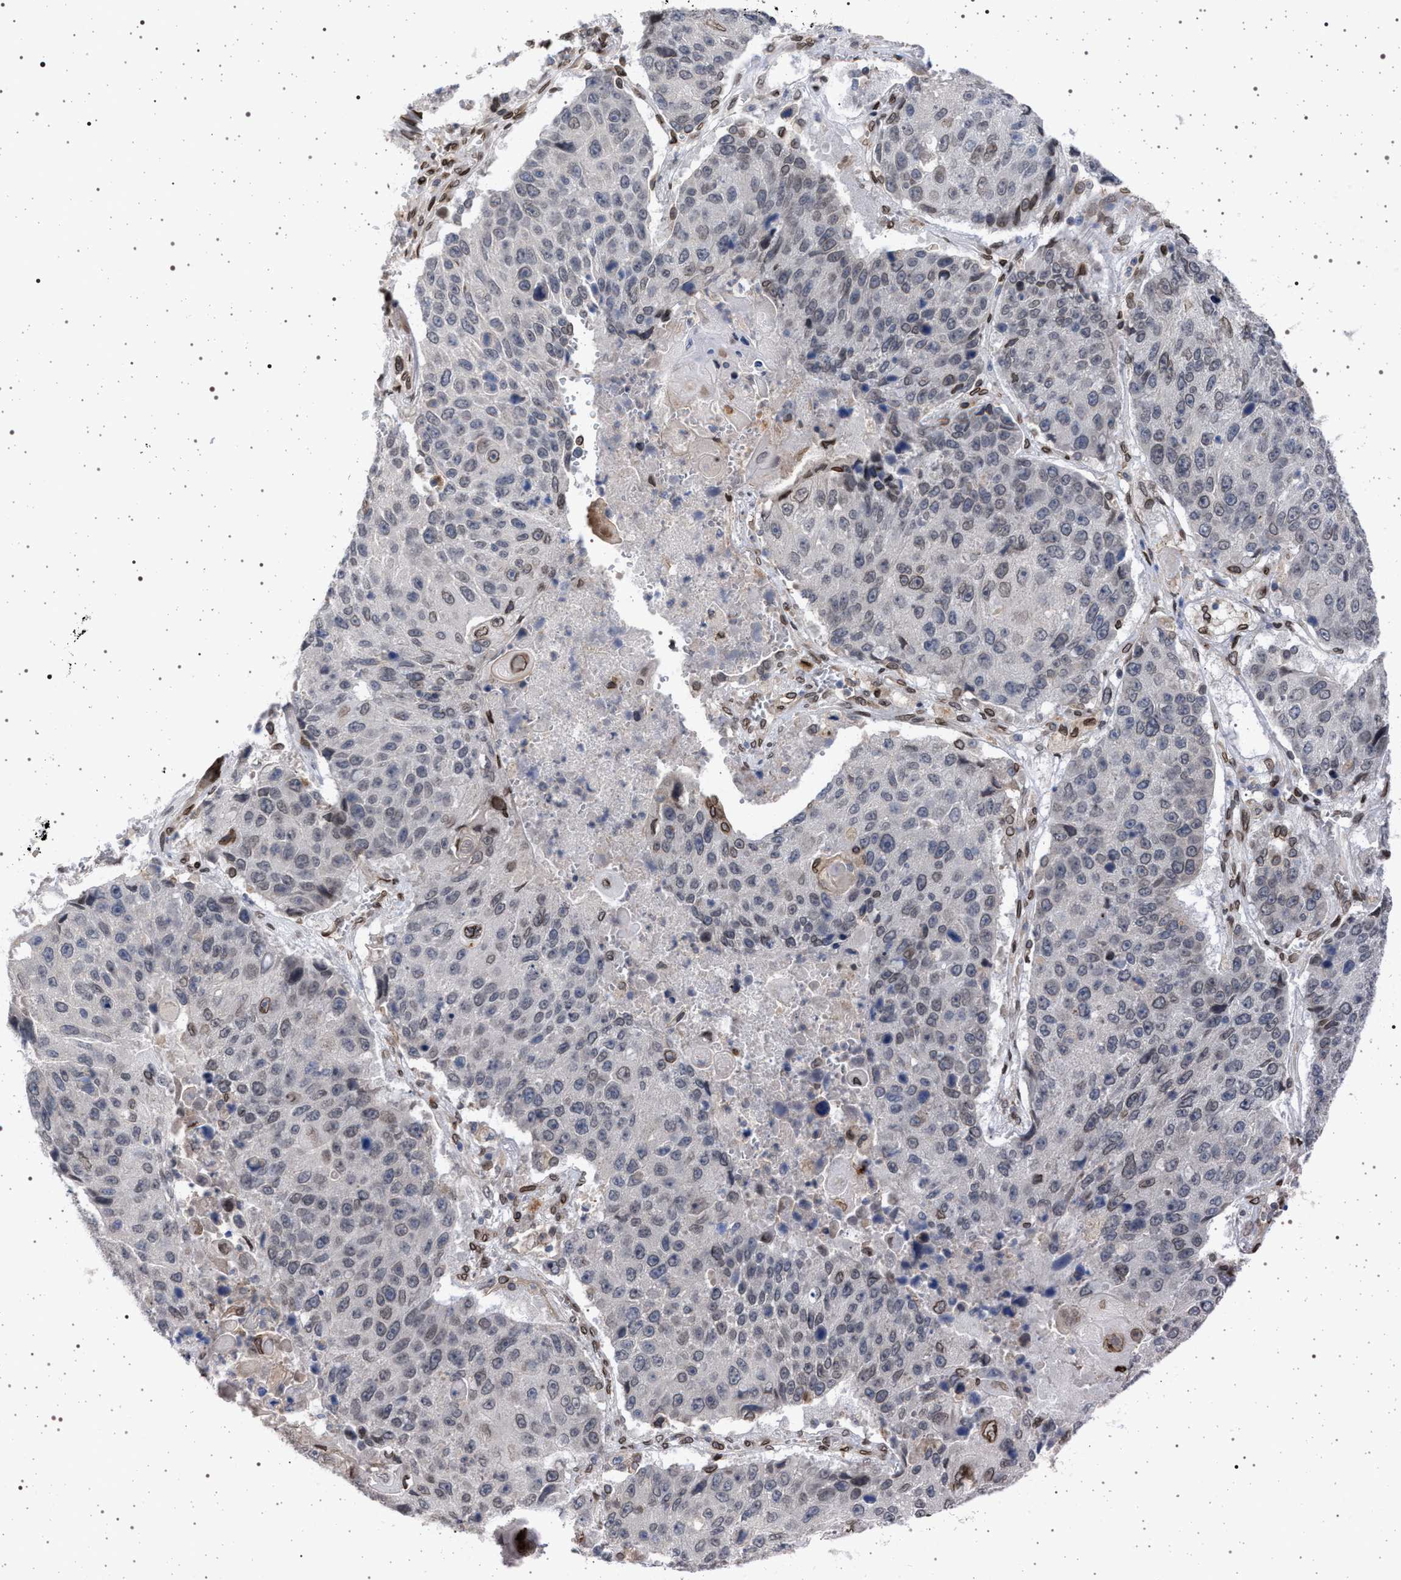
{"staining": {"intensity": "moderate", "quantity": "<25%", "location": "nuclear"}, "tissue": "lung cancer", "cell_type": "Tumor cells", "image_type": "cancer", "snomed": [{"axis": "morphology", "description": "Squamous cell carcinoma, NOS"}, {"axis": "topography", "description": "Lung"}], "caption": "Lung cancer was stained to show a protein in brown. There is low levels of moderate nuclear staining in approximately <25% of tumor cells.", "gene": "ING2", "patient": {"sex": "male", "age": 61}}